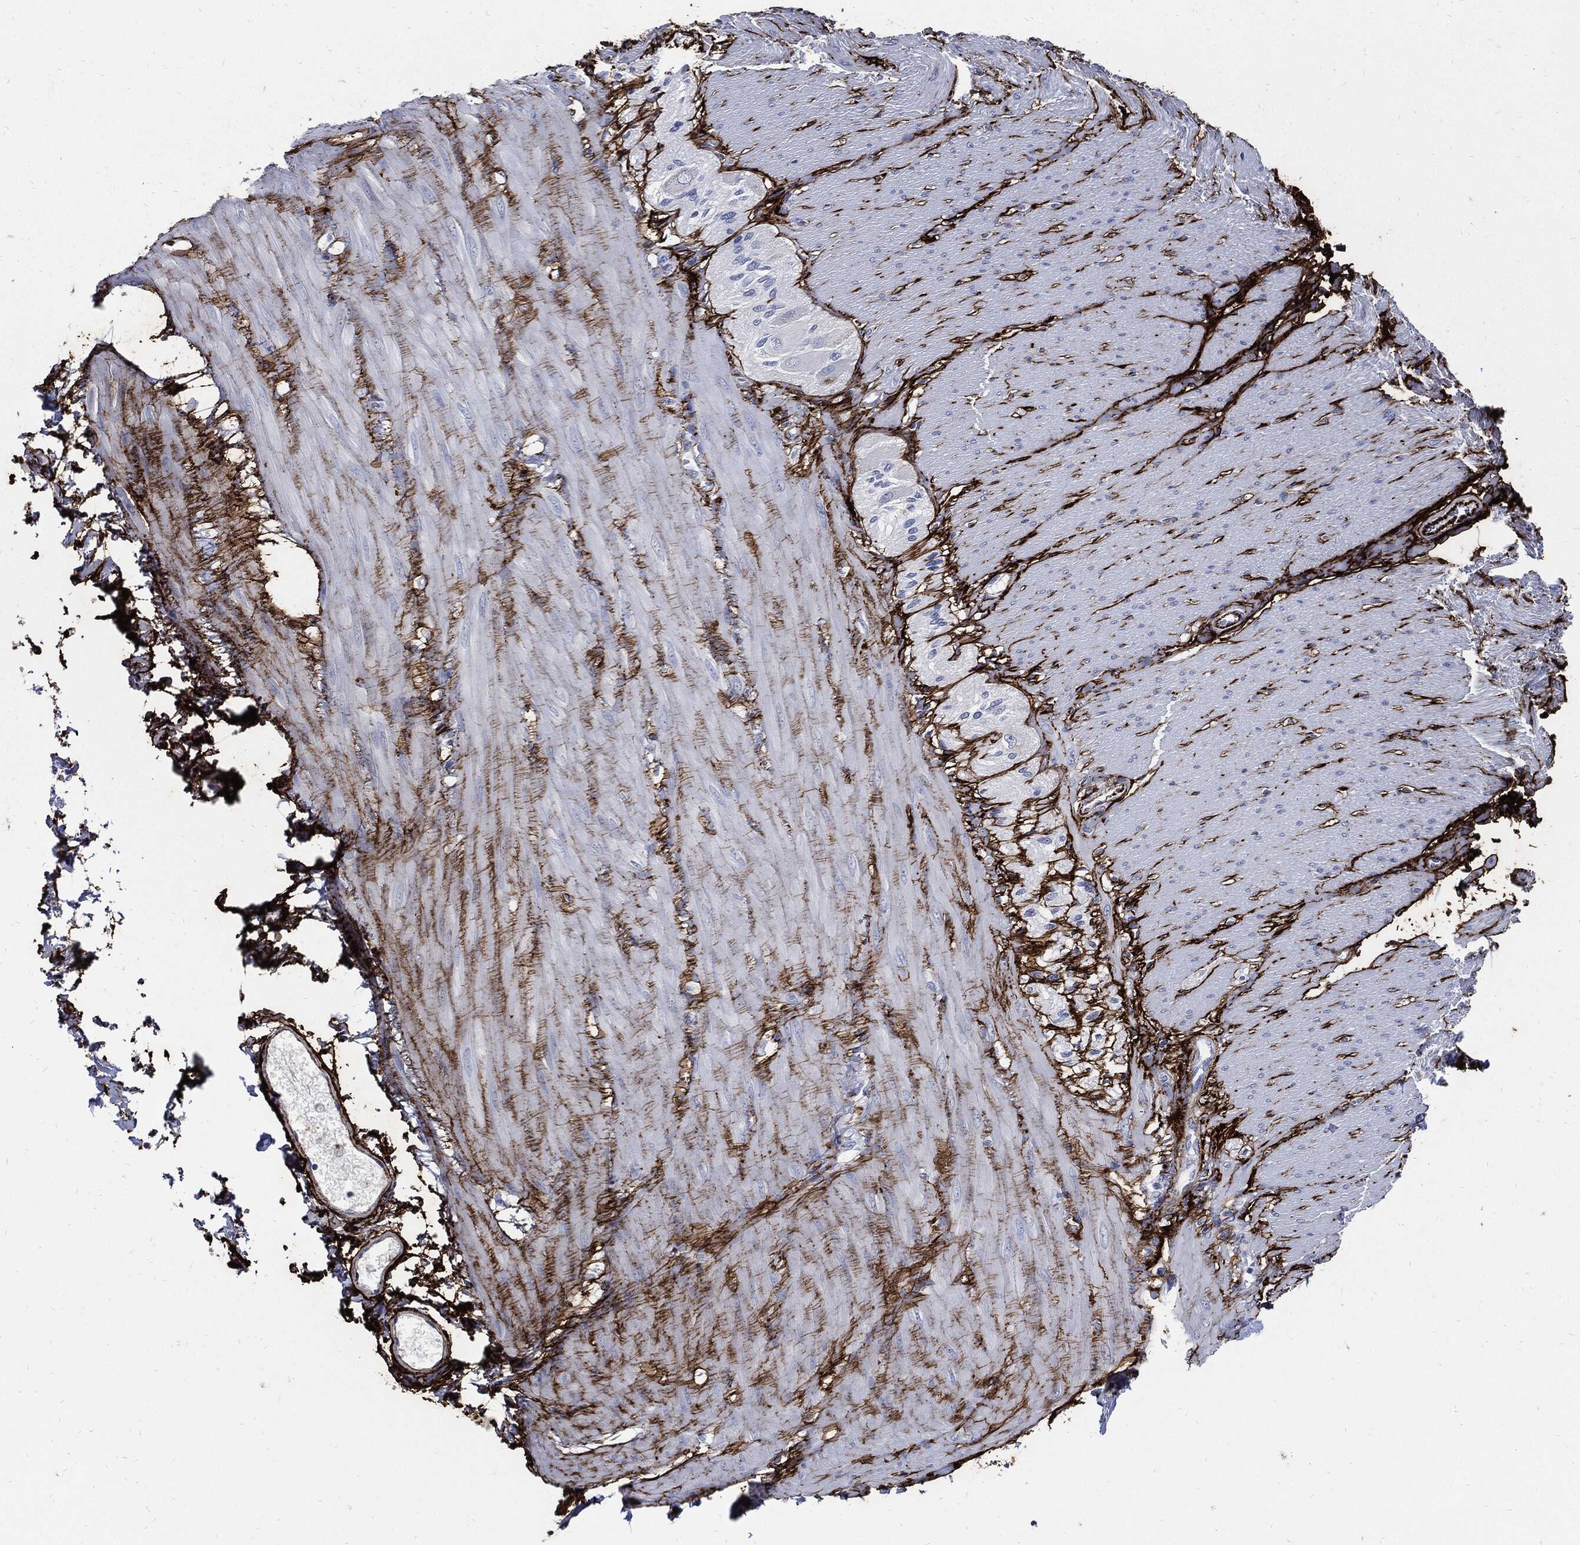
{"staining": {"intensity": "strong", "quantity": ">75%", "location": "cytoplasmic/membranous"}, "tissue": "soft tissue", "cell_type": "Fibroblasts", "image_type": "normal", "snomed": [{"axis": "morphology", "description": "Normal tissue, NOS"}, {"axis": "topography", "description": "Smooth muscle"}, {"axis": "topography", "description": "Duodenum"}, {"axis": "topography", "description": "Peripheral nerve tissue"}], "caption": "Strong cytoplasmic/membranous positivity is seen in about >75% of fibroblasts in benign soft tissue. The staining was performed using DAB (3,3'-diaminobenzidine), with brown indicating positive protein expression. Nuclei are stained blue with hematoxylin.", "gene": "FBN1", "patient": {"sex": "female", "age": 61}}